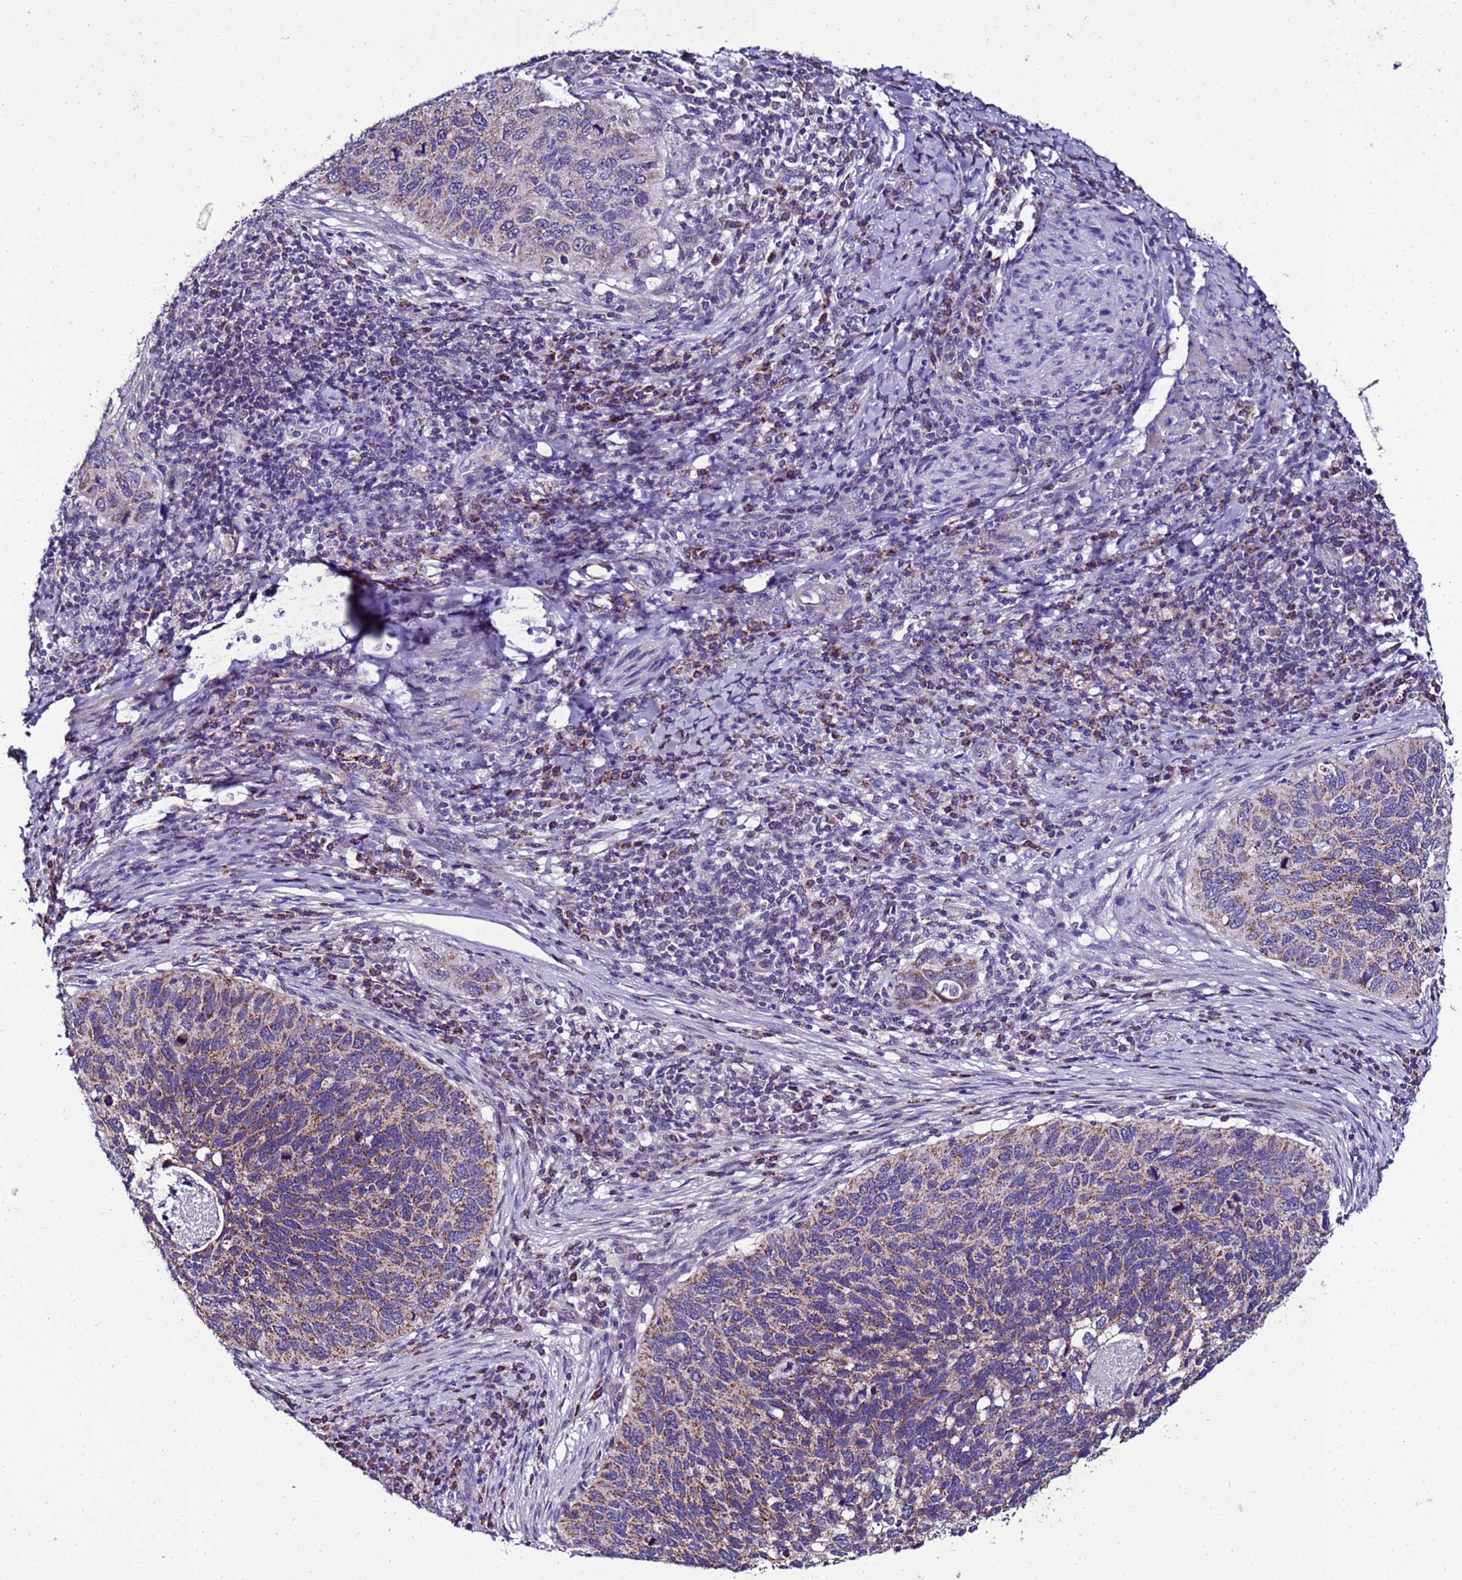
{"staining": {"intensity": "moderate", "quantity": ">75%", "location": "cytoplasmic/membranous"}, "tissue": "cervical cancer", "cell_type": "Tumor cells", "image_type": "cancer", "snomed": [{"axis": "morphology", "description": "Squamous cell carcinoma, NOS"}, {"axis": "topography", "description": "Cervix"}], "caption": "Squamous cell carcinoma (cervical) stained for a protein demonstrates moderate cytoplasmic/membranous positivity in tumor cells.", "gene": "DPH6", "patient": {"sex": "female", "age": 38}}